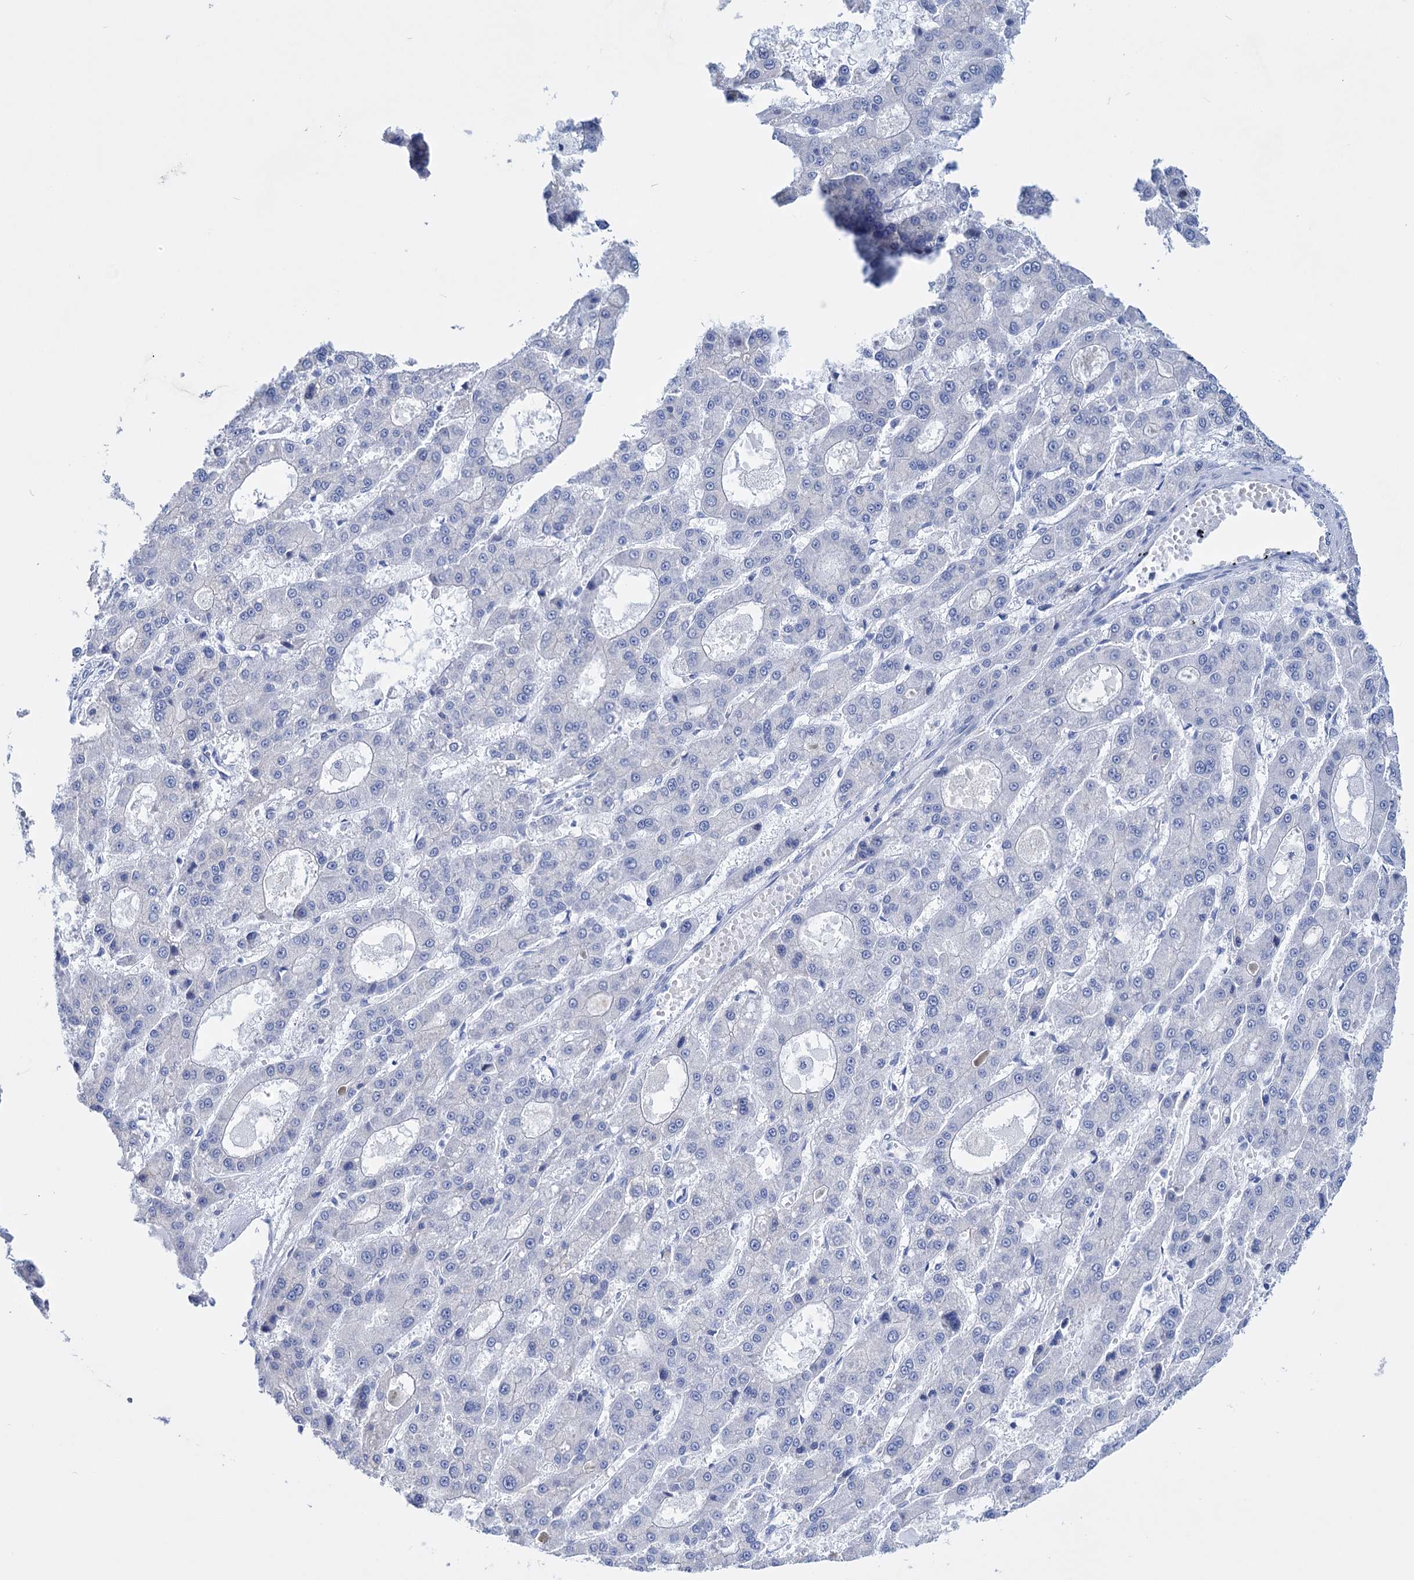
{"staining": {"intensity": "negative", "quantity": "none", "location": "none"}, "tissue": "liver cancer", "cell_type": "Tumor cells", "image_type": "cancer", "snomed": [{"axis": "morphology", "description": "Carcinoma, Hepatocellular, NOS"}, {"axis": "topography", "description": "Liver"}], "caption": "The IHC micrograph has no significant positivity in tumor cells of hepatocellular carcinoma (liver) tissue.", "gene": "FBXW12", "patient": {"sex": "male", "age": 70}}